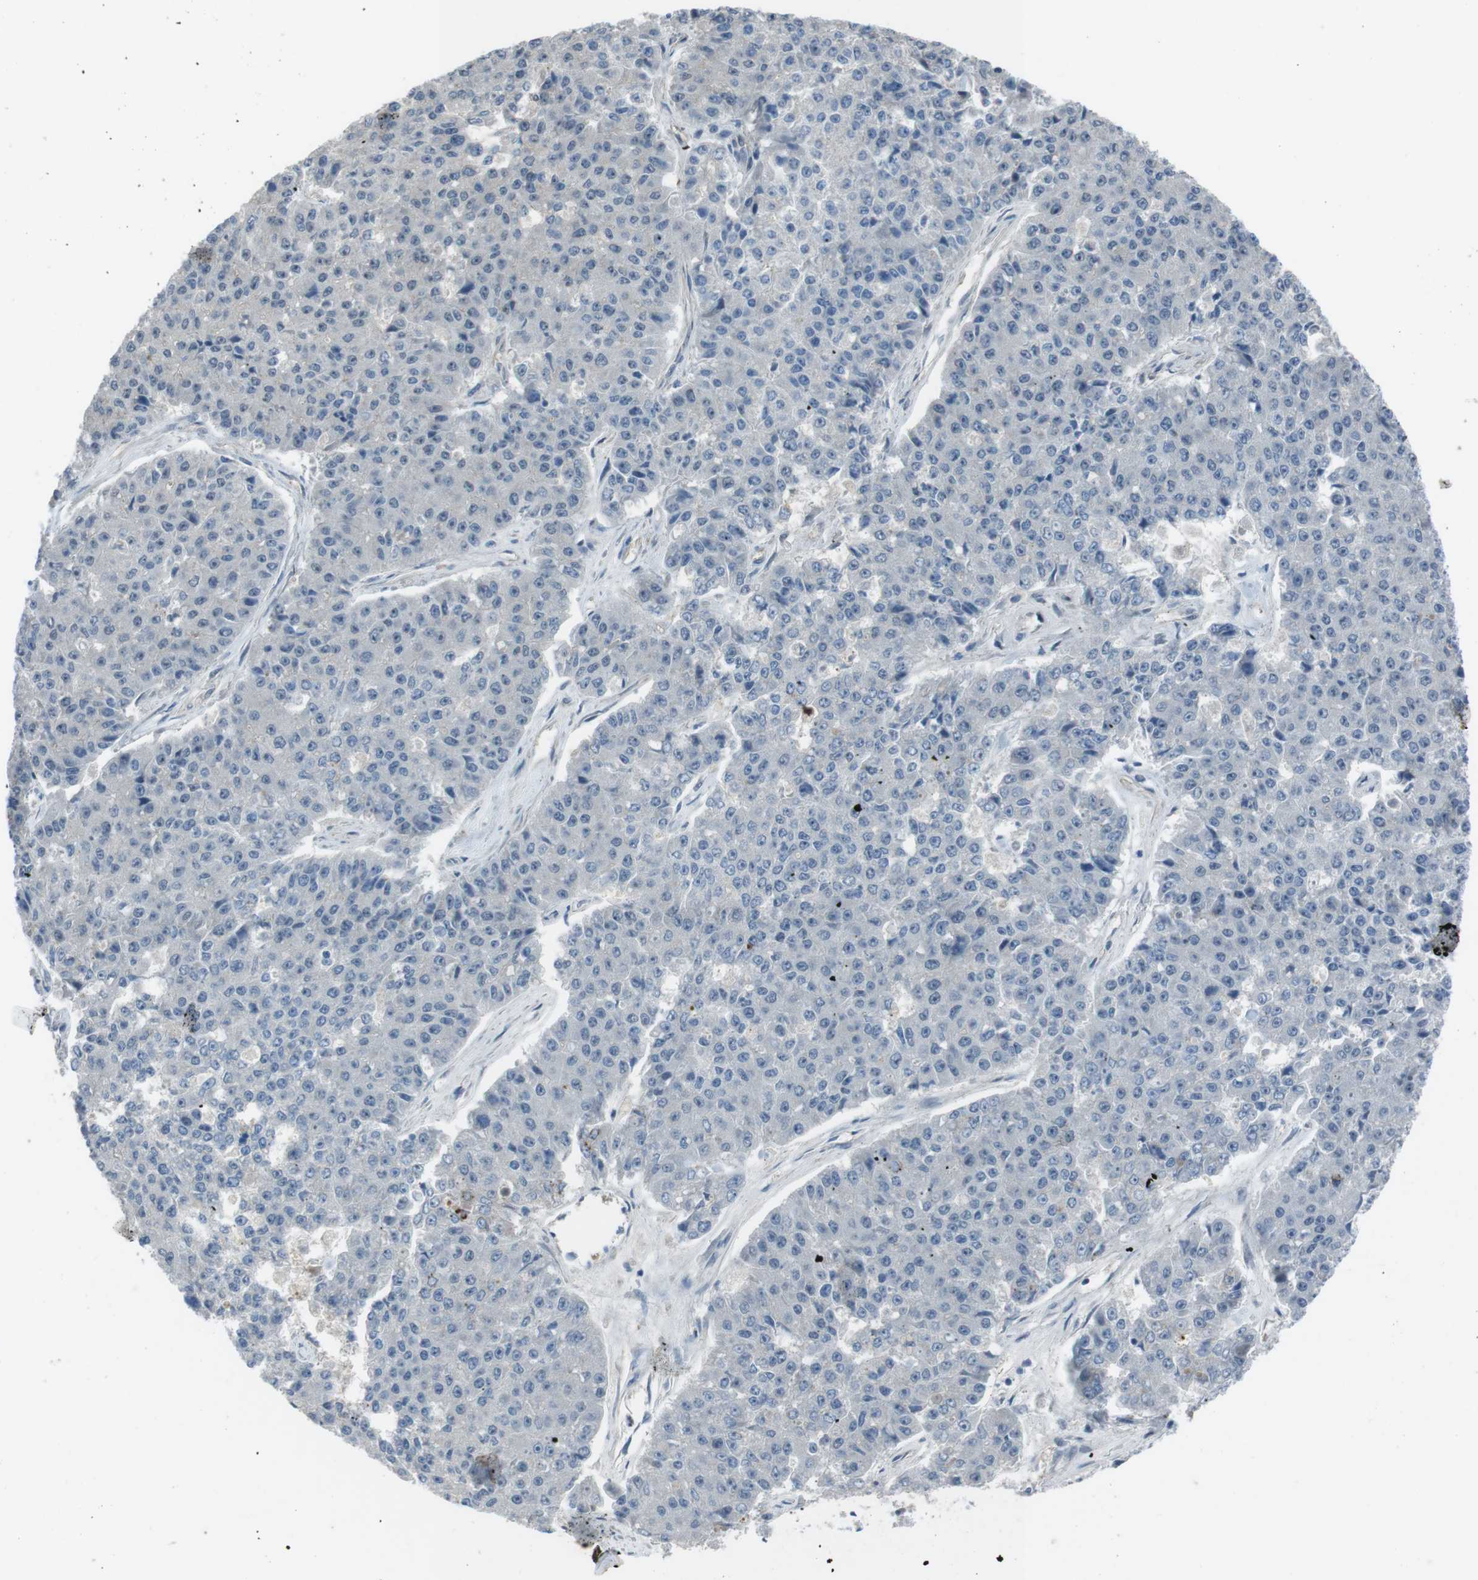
{"staining": {"intensity": "negative", "quantity": "none", "location": "none"}, "tissue": "pancreatic cancer", "cell_type": "Tumor cells", "image_type": "cancer", "snomed": [{"axis": "morphology", "description": "Adenocarcinoma, NOS"}, {"axis": "topography", "description": "Pancreas"}], "caption": "The image reveals no staining of tumor cells in pancreatic adenocarcinoma. Brightfield microscopy of immunohistochemistry (IHC) stained with DAB (3,3'-diaminobenzidine) (brown) and hematoxylin (blue), captured at high magnification.", "gene": "ANK2", "patient": {"sex": "male", "age": 50}}